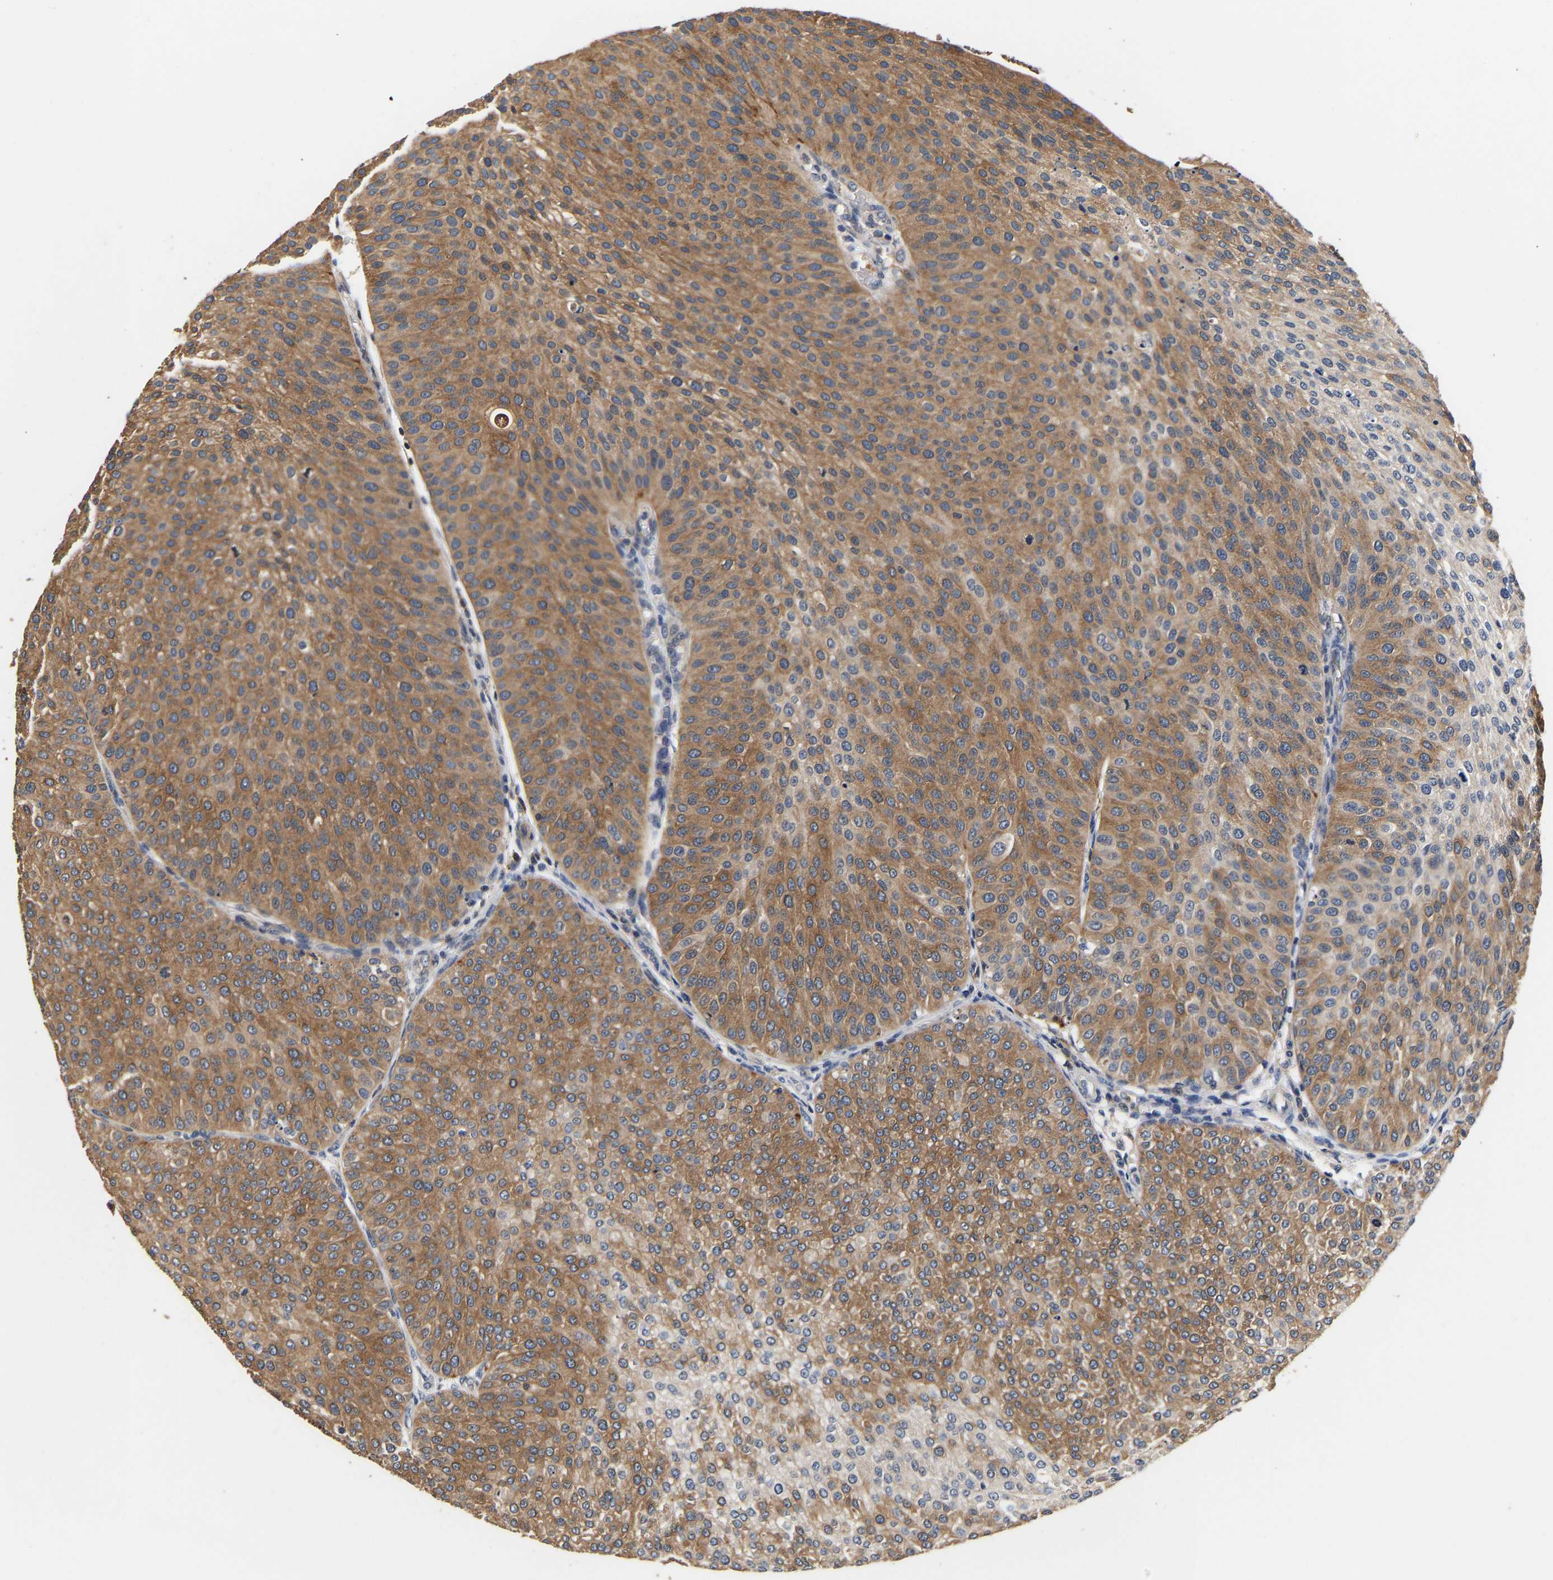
{"staining": {"intensity": "moderate", "quantity": ">75%", "location": "cytoplasmic/membranous"}, "tissue": "urothelial cancer", "cell_type": "Tumor cells", "image_type": "cancer", "snomed": [{"axis": "morphology", "description": "Urothelial carcinoma, Low grade"}, {"axis": "topography", "description": "Smooth muscle"}, {"axis": "topography", "description": "Urinary bladder"}], "caption": "Urothelial cancer tissue displays moderate cytoplasmic/membranous expression in about >75% of tumor cells, visualized by immunohistochemistry.", "gene": "LRBA", "patient": {"sex": "male", "age": 60}}